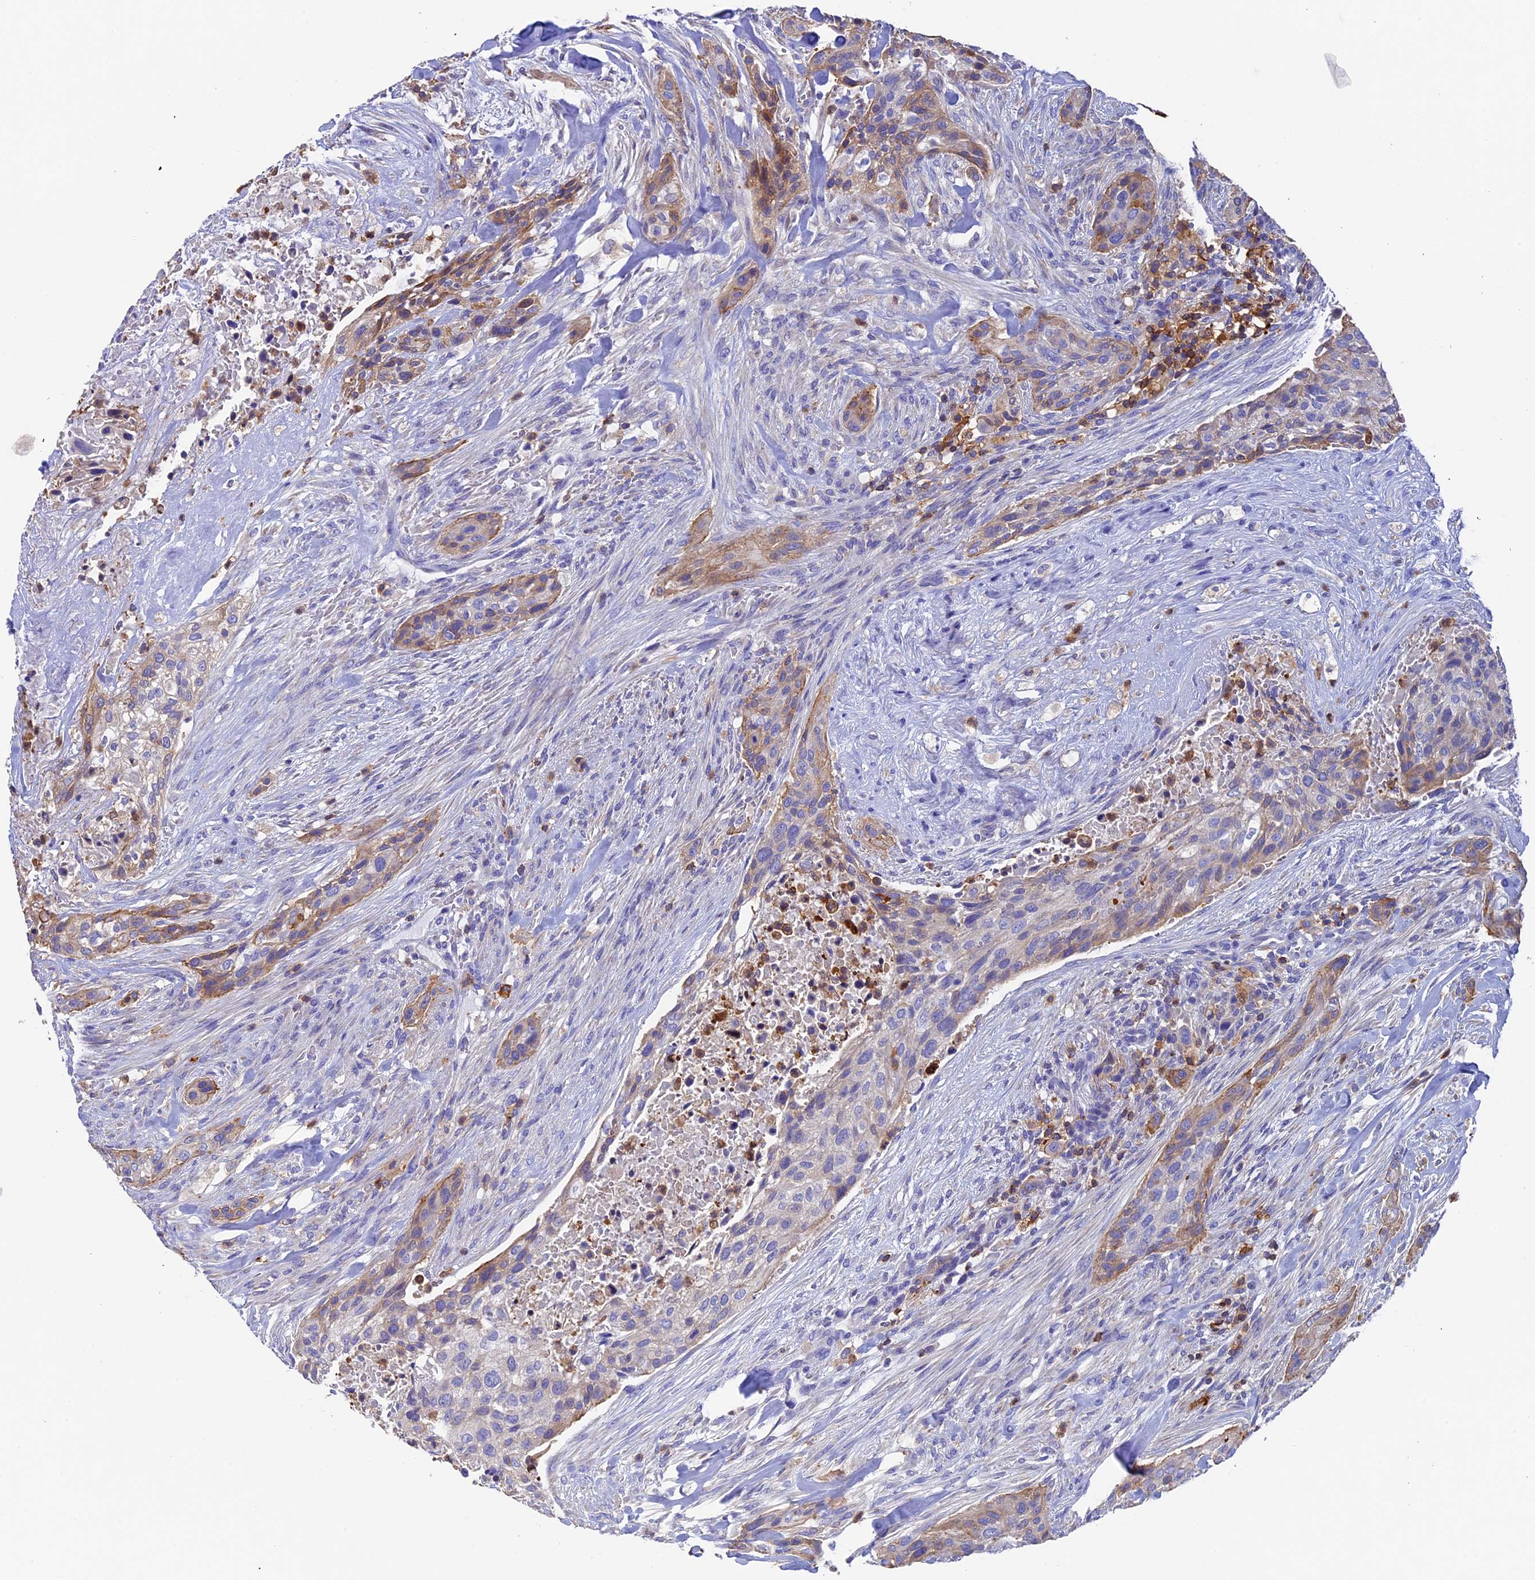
{"staining": {"intensity": "moderate", "quantity": "<25%", "location": "cytoplasmic/membranous"}, "tissue": "urothelial cancer", "cell_type": "Tumor cells", "image_type": "cancer", "snomed": [{"axis": "morphology", "description": "Urothelial carcinoma, High grade"}, {"axis": "topography", "description": "Urinary bladder"}], "caption": "The photomicrograph reveals a brown stain indicating the presence of a protein in the cytoplasmic/membranous of tumor cells in high-grade urothelial carcinoma.", "gene": "ADAT1", "patient": {"sex": "male", "age": 35}}